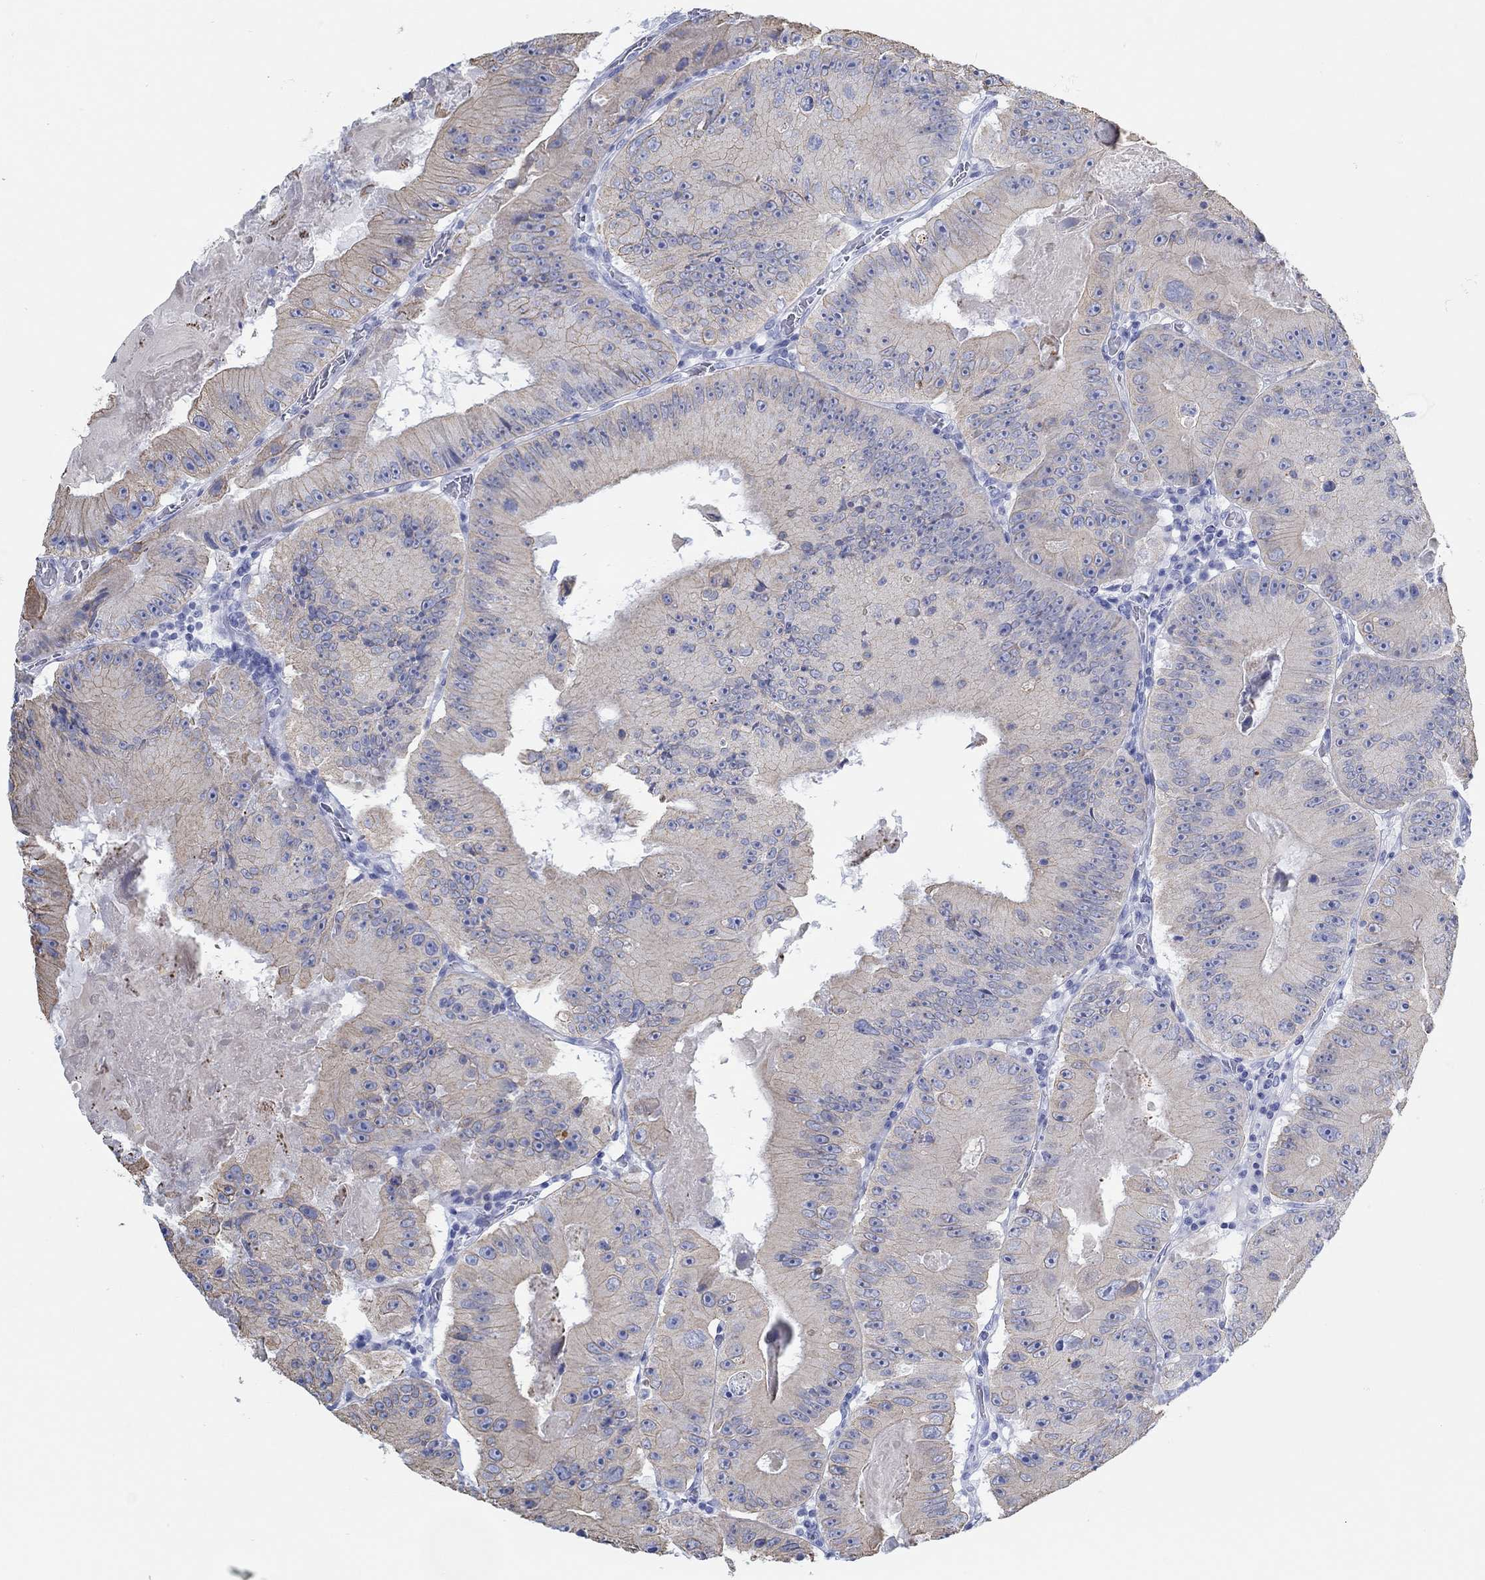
{"staining": {"intensity": "weak", "quantity": "<25%", "location": "cytoplasmic/membranous"}, "tissue": "colorectal cancer", "cell_type": "Tumor cells", "image_type": "cancer", "snomed": [{"axis": "morphology", "description": "Adenocarcinoma, NOS"}, {"axis": "topography", "description": "Colon"}], "caption": "A histopathology image of colorectal cancer stained for a protein displays no brown staining in tumor cells. The staining was performed using DAB to visualize the protein expression in brown, while the nuclei were stained in blue with hematoxylin (Magnification: 20x).", "gene": "AK8", "patient": {"sex": "female", "age": 86}}